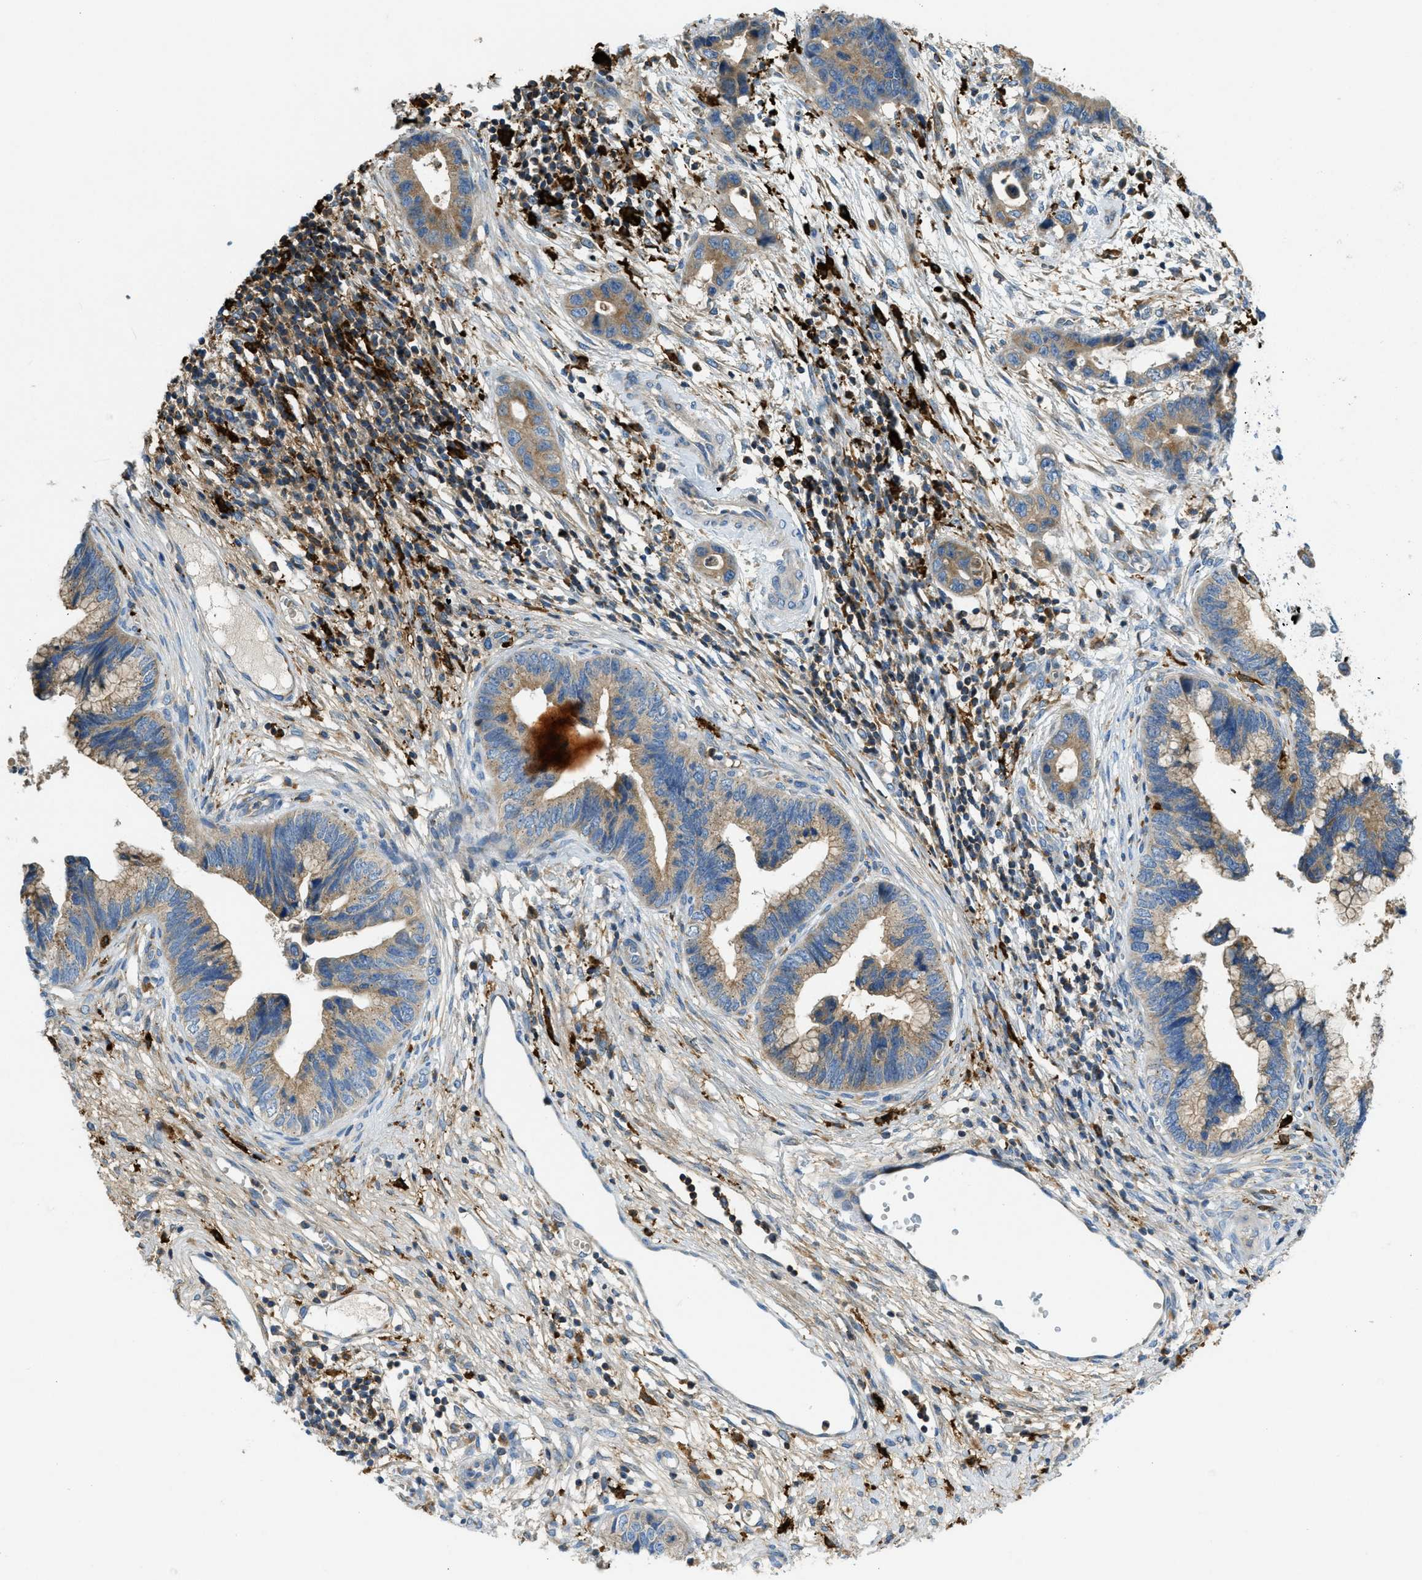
{"staining": {"intensity": "moderate", "quantity": ">75%", "location": "cytoplasmic/membranous"}, "tissue": "cervical cancer", "cell_type": "Tumor cells", "image_type": "cancer", "snomed": [{"axis": "morphology", "description": "Adenocarcinoma, NOS"}, {"axis": "topography", "description": "Cervix"}], "caption": "This is a histology image of immunohistochemistry staining of cervical cancer (adenocarcinoma), which shows moderate positivity in the cytoplasmic/membranous of tumor cells.", "gene": "RFFL", "patient": {"sex": "female", "age": 44}}